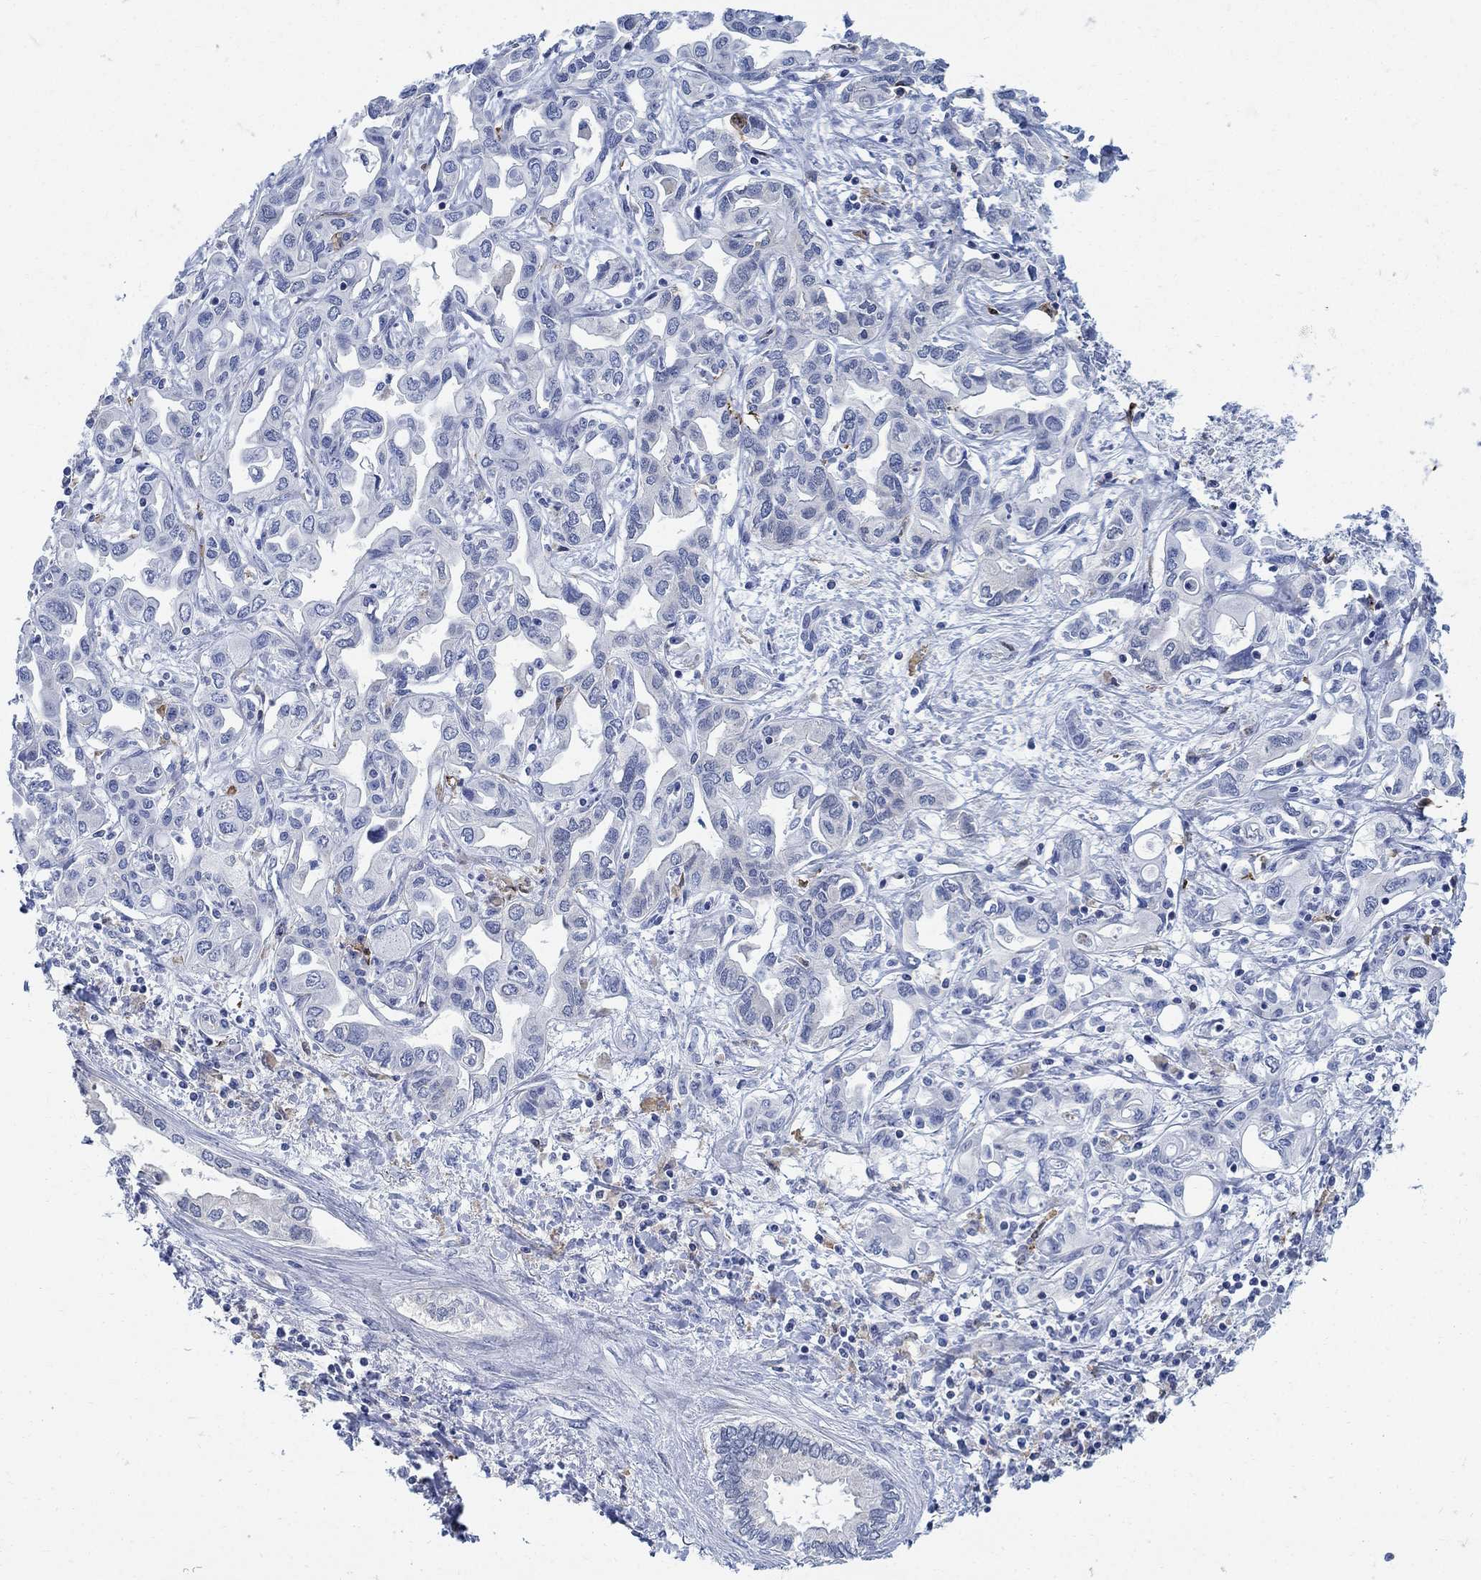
{"staining": {"intensity": "negative", "quantity": "none", "location": "none"}, "tissue": "liver cancer", "cell_type": "Tumor cells", "image_type": "cancer", "snomed": [{"axis": "morphology", "description": "Cholangiocarcinoma"}, {"axis": "topography", "description": "Liver"}], "caption": "A histopathology image of human liver cholangiocarcinoma is negative for staining in tumor cells.", "gene": "PHF21B", "patient": {"sex": "female", "age": 64}}